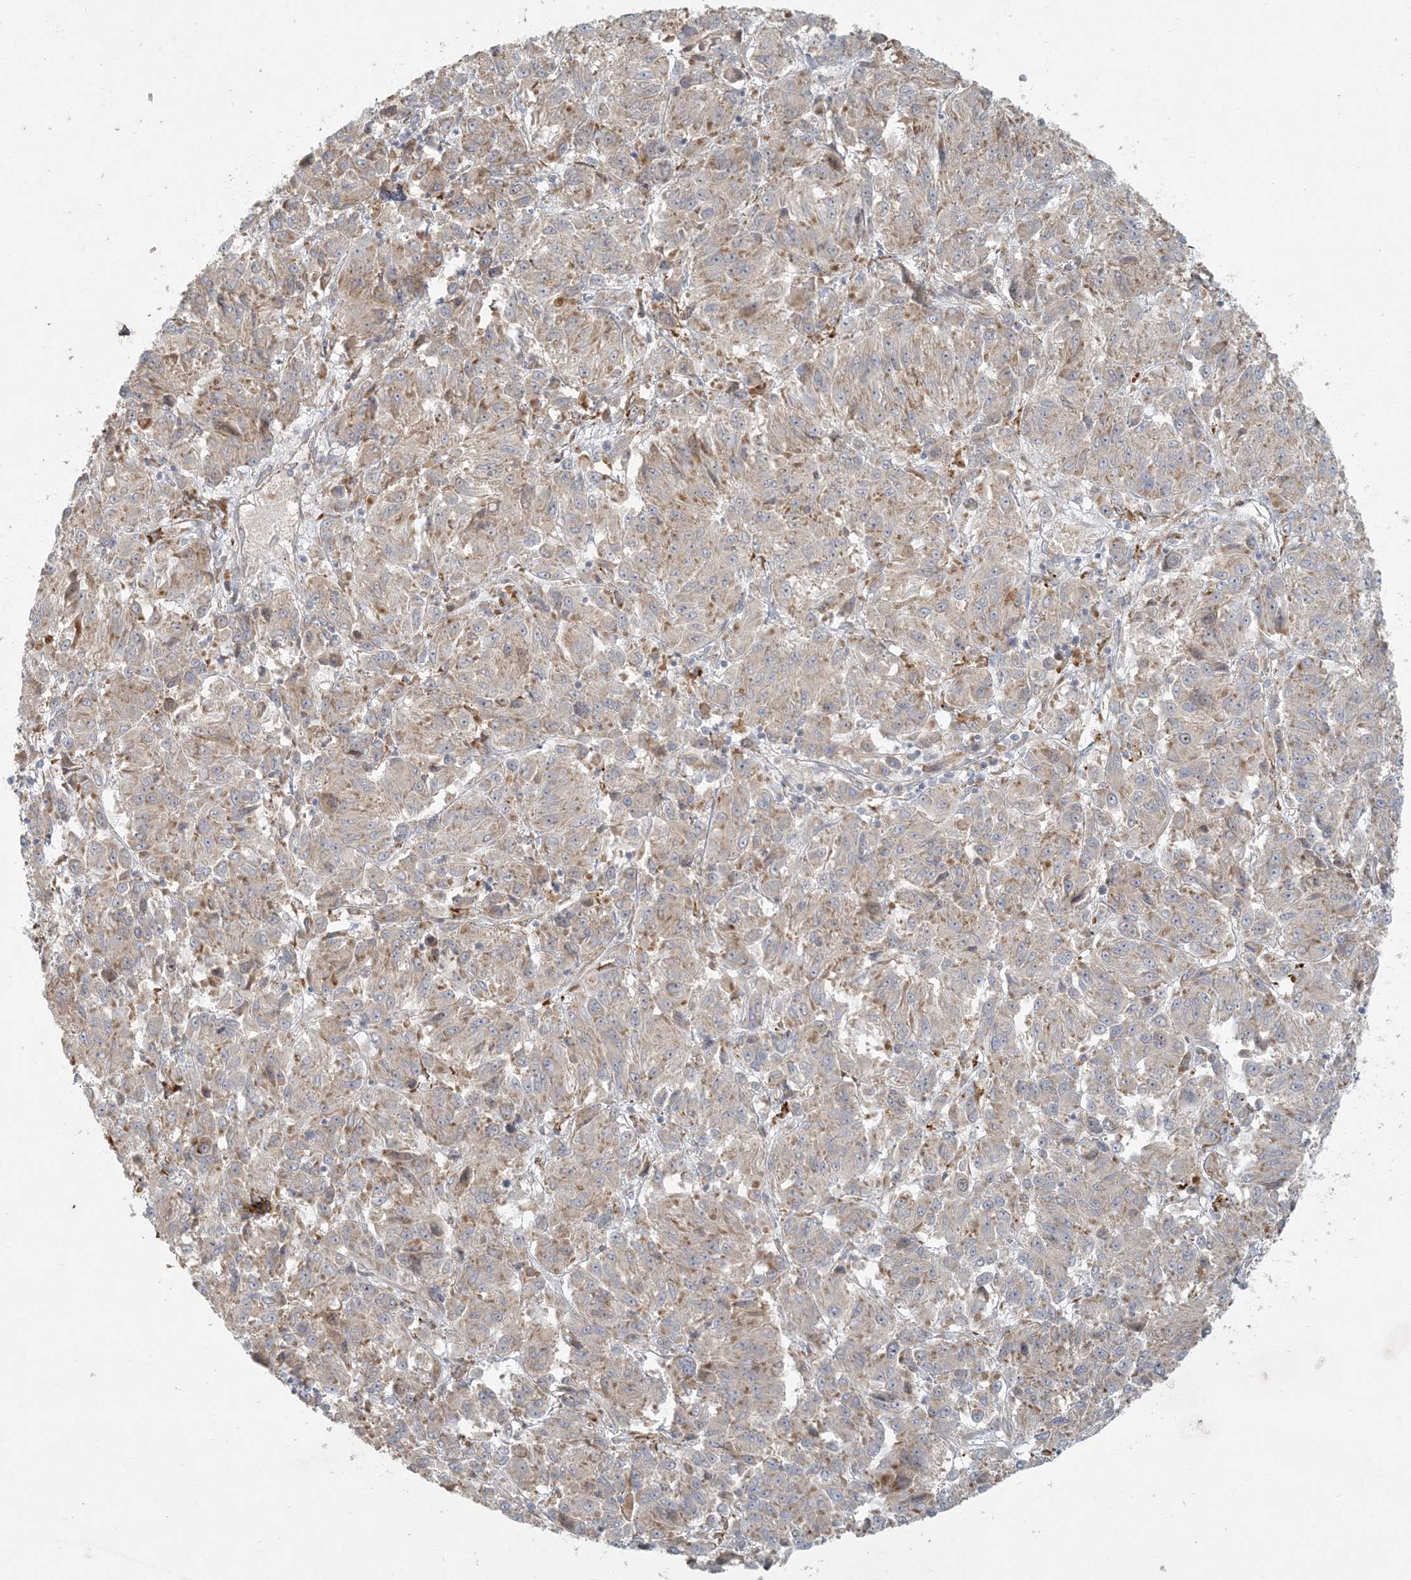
{"staining": {"intensity": "weak", "quantity": ">75%", "location": "cytoplasmic/membranous"}, "tissue": "melanoma", "cell_type": "Tumor cells", "image_type": "cancer", "snomed": [{"axis": "morphology", "description": "Malignant melanoma, Metastatic site"}, {"axis": "topography", "description": "Lung"}], "caption": "The immunohistochemical stain highlights weak cytoplasmic/membranous positivity in tumor cells of malignant melanoma (metastatic site) tissue.", "gene": "HACL1", "patient": {"sex": "male", "age": 64}}